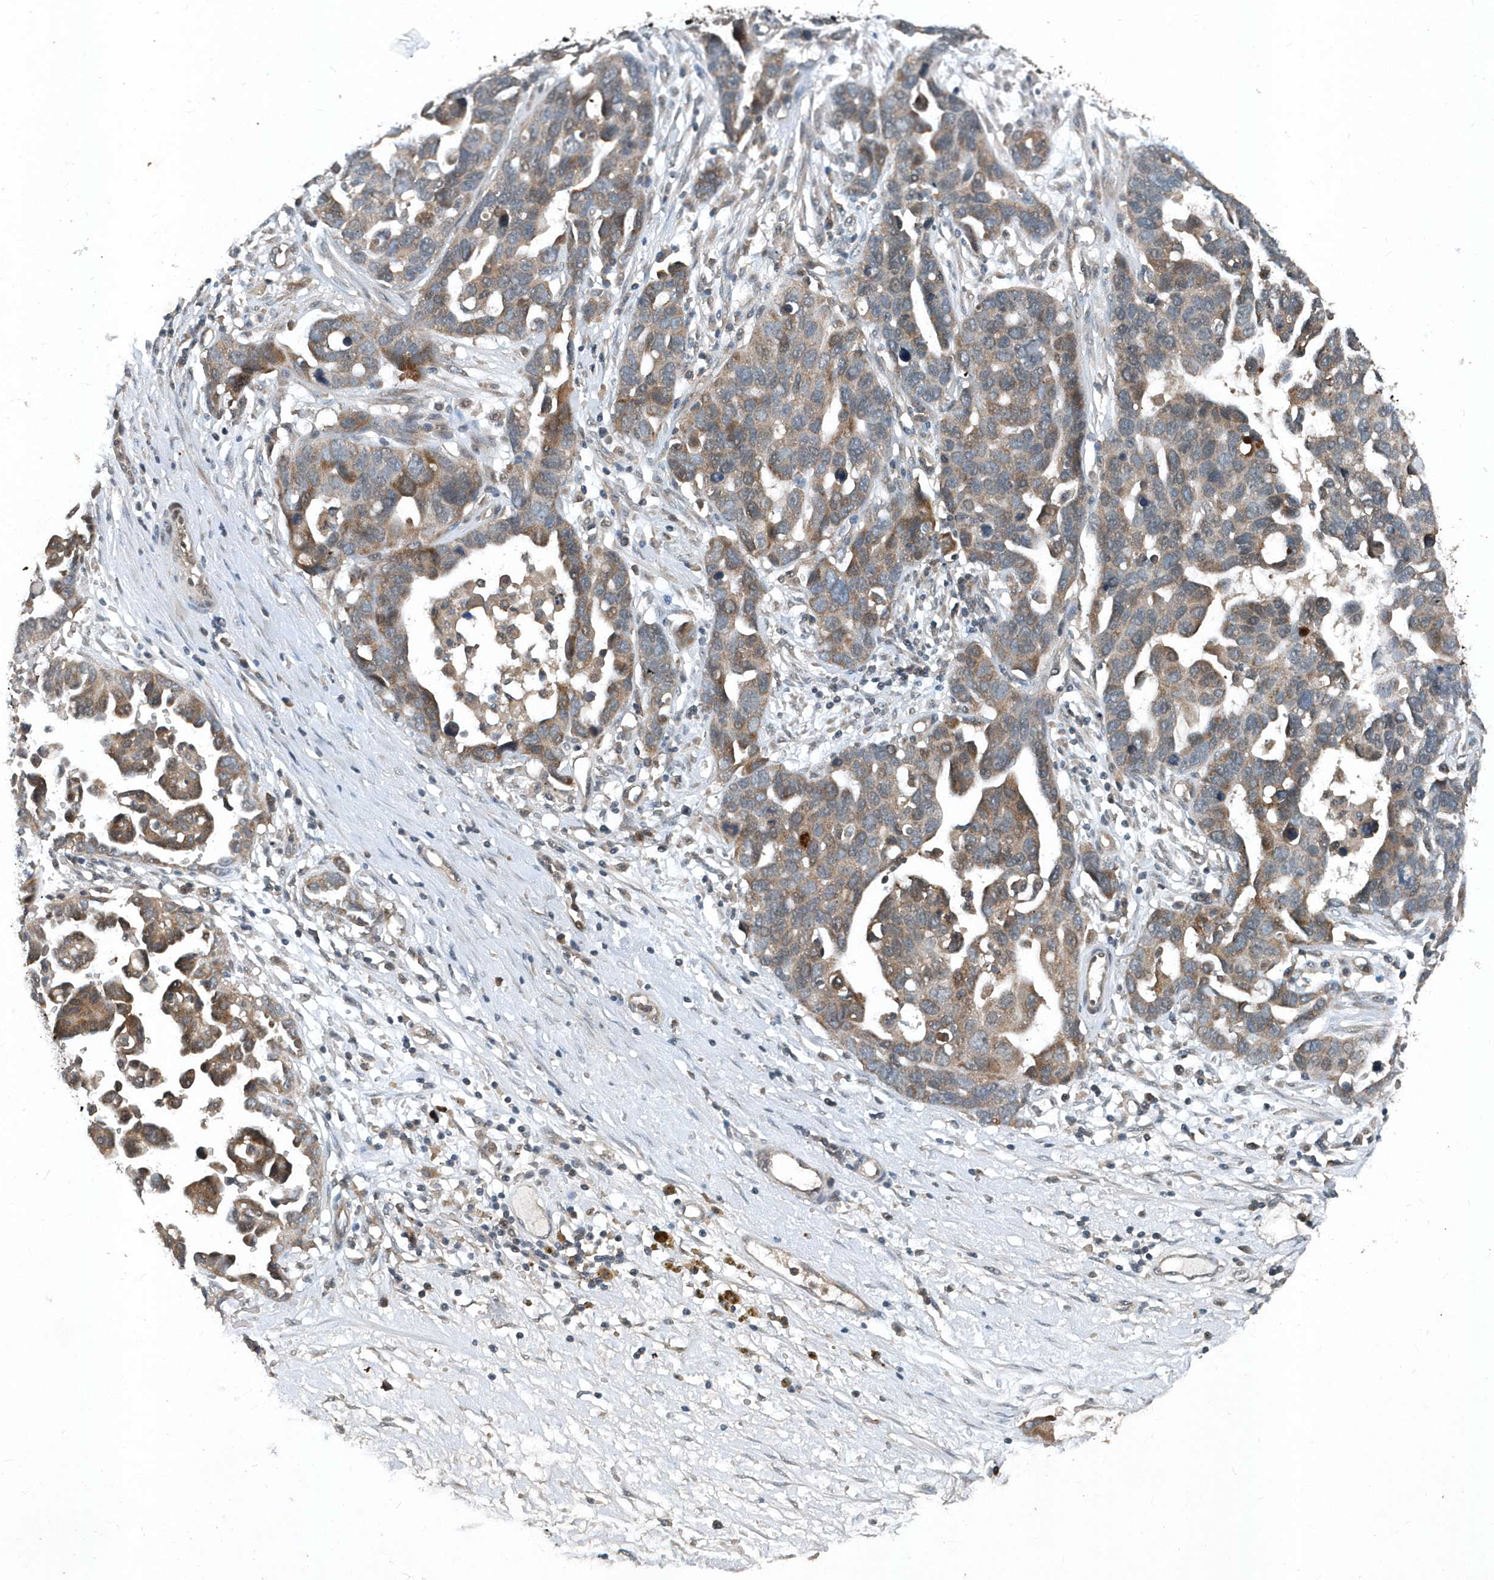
{"staining": {"intensity": "weak", "quantity": "<25%", "location": "cytoplasmic/membranous"}, "tissue": "ovarian cancer", "cell_type": "Tumor cells", "image_type": "cancer", "snomed": [{"axis": "morphology", "description": "Cystadenocarcinoma, serous, NOS"}, {"axis": "topography", "description": "Ovary"}], "caption": "DAB (3,3'-diaminobenzidine) immunohistochemical staining of human ovarian cancer (serous cystadenocarcinoma) exhibits no significant staining in tumor cells. The staining was performed using DAB (3,3'-diaminobenzidine) to visualize the protein expression in brown, while the nuclei were stained in blue with hematoxylin (Magnification: 20x).", "gene": "SCFD2", "patient": {"sex": "female", "age": 54}}